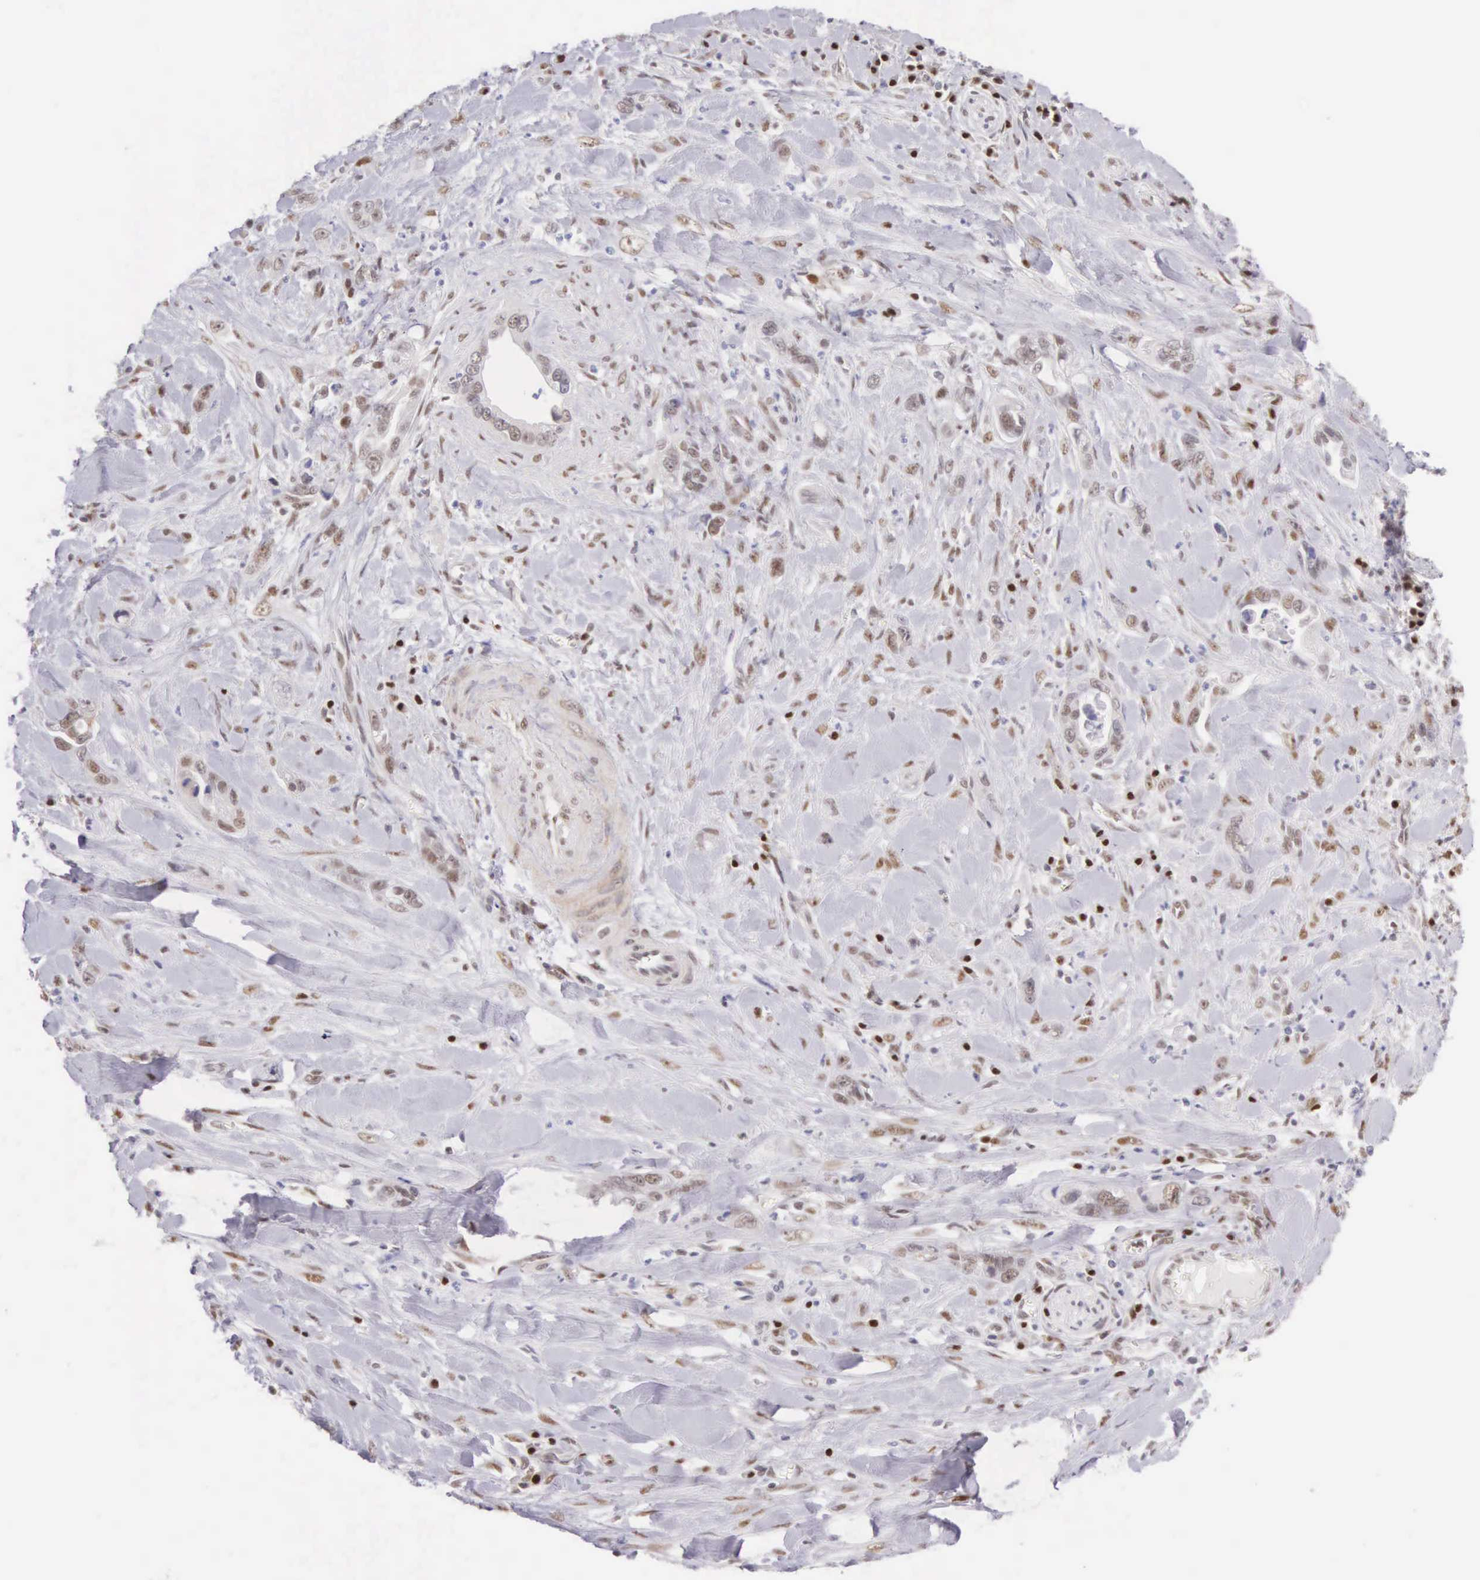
{"staining": {"intensity": "weak", "quantity": "25%-75%", "location": "nuclear"}, "tissue": "pancreatic cancer", "cell_type": "Tumor cells", "image_type": "cancer", "snomed": [{"axis": "morphology", "description": "Adenocarcinoma, NOS"}, {"axis": "topography", "description": "Pancreas"}], "caption": "Pancreatic cancer tissue exhibits weak nuclear expression in about 25%-75% of tumor cells, visualized by immunohistochemistry.", "gene": "CCDC117", "patient": {"sex": "male", "age": 69}}